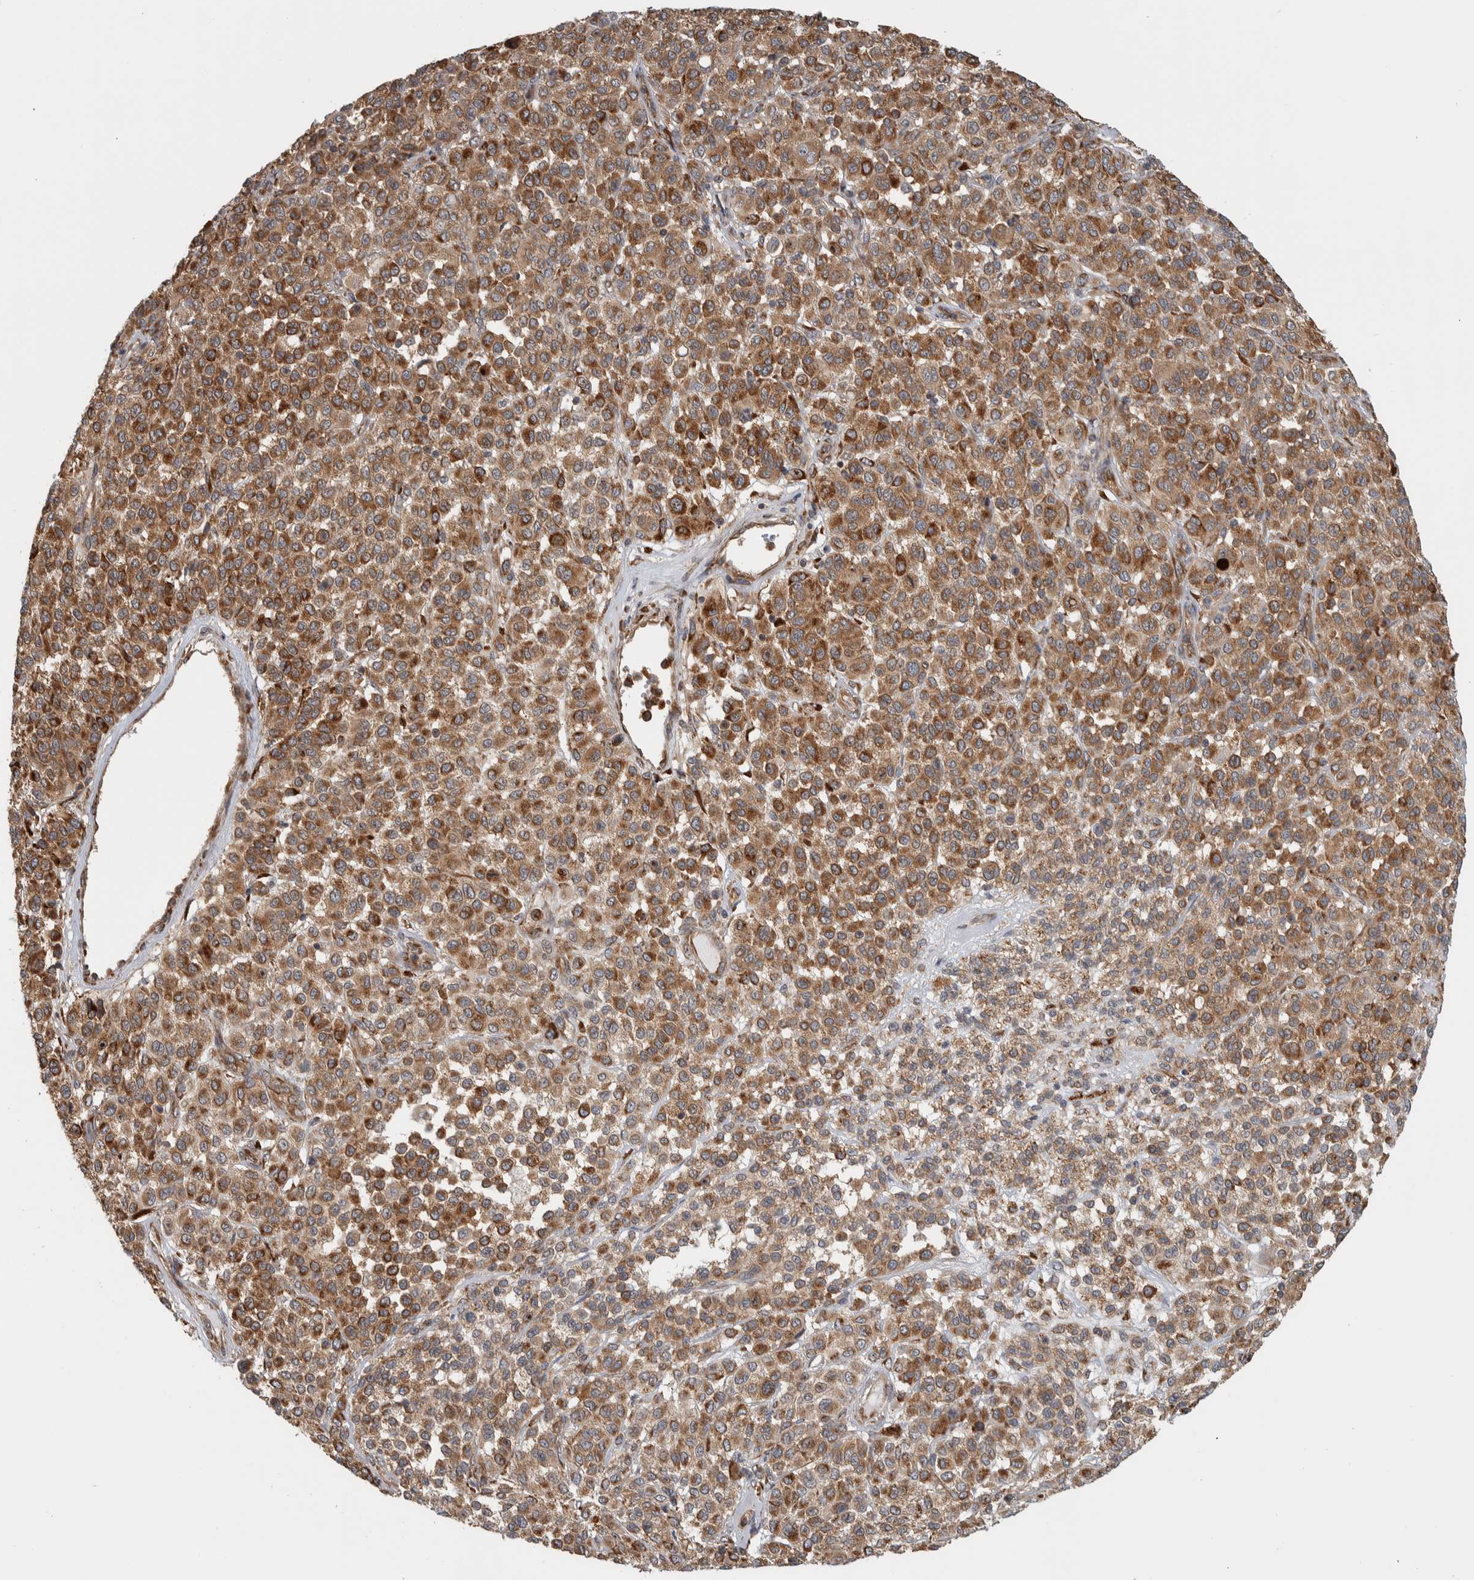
{"staining": {"intensity": "moderate", "quantity": ">75%", "location": "cytoplasmic/membranous"}, "tissue": "melanoma", "cell_type": "Tumor cells", "image_type": "cancer", "snomed": [{"axis": "morphology", "description": "Malignant melanoma, Metastatic site"}, {"axis": "topography", "description": "Pancreas"}], "caption": "A high-resolution image shows immunohistochemistry (IHC) staining of melanoma, which exhibits moderate cytoplasmic/membranous positivity in about >75% of tumor cells.", "gene": "EIF3H", "patient": {"sex": "female", "age": 30}}